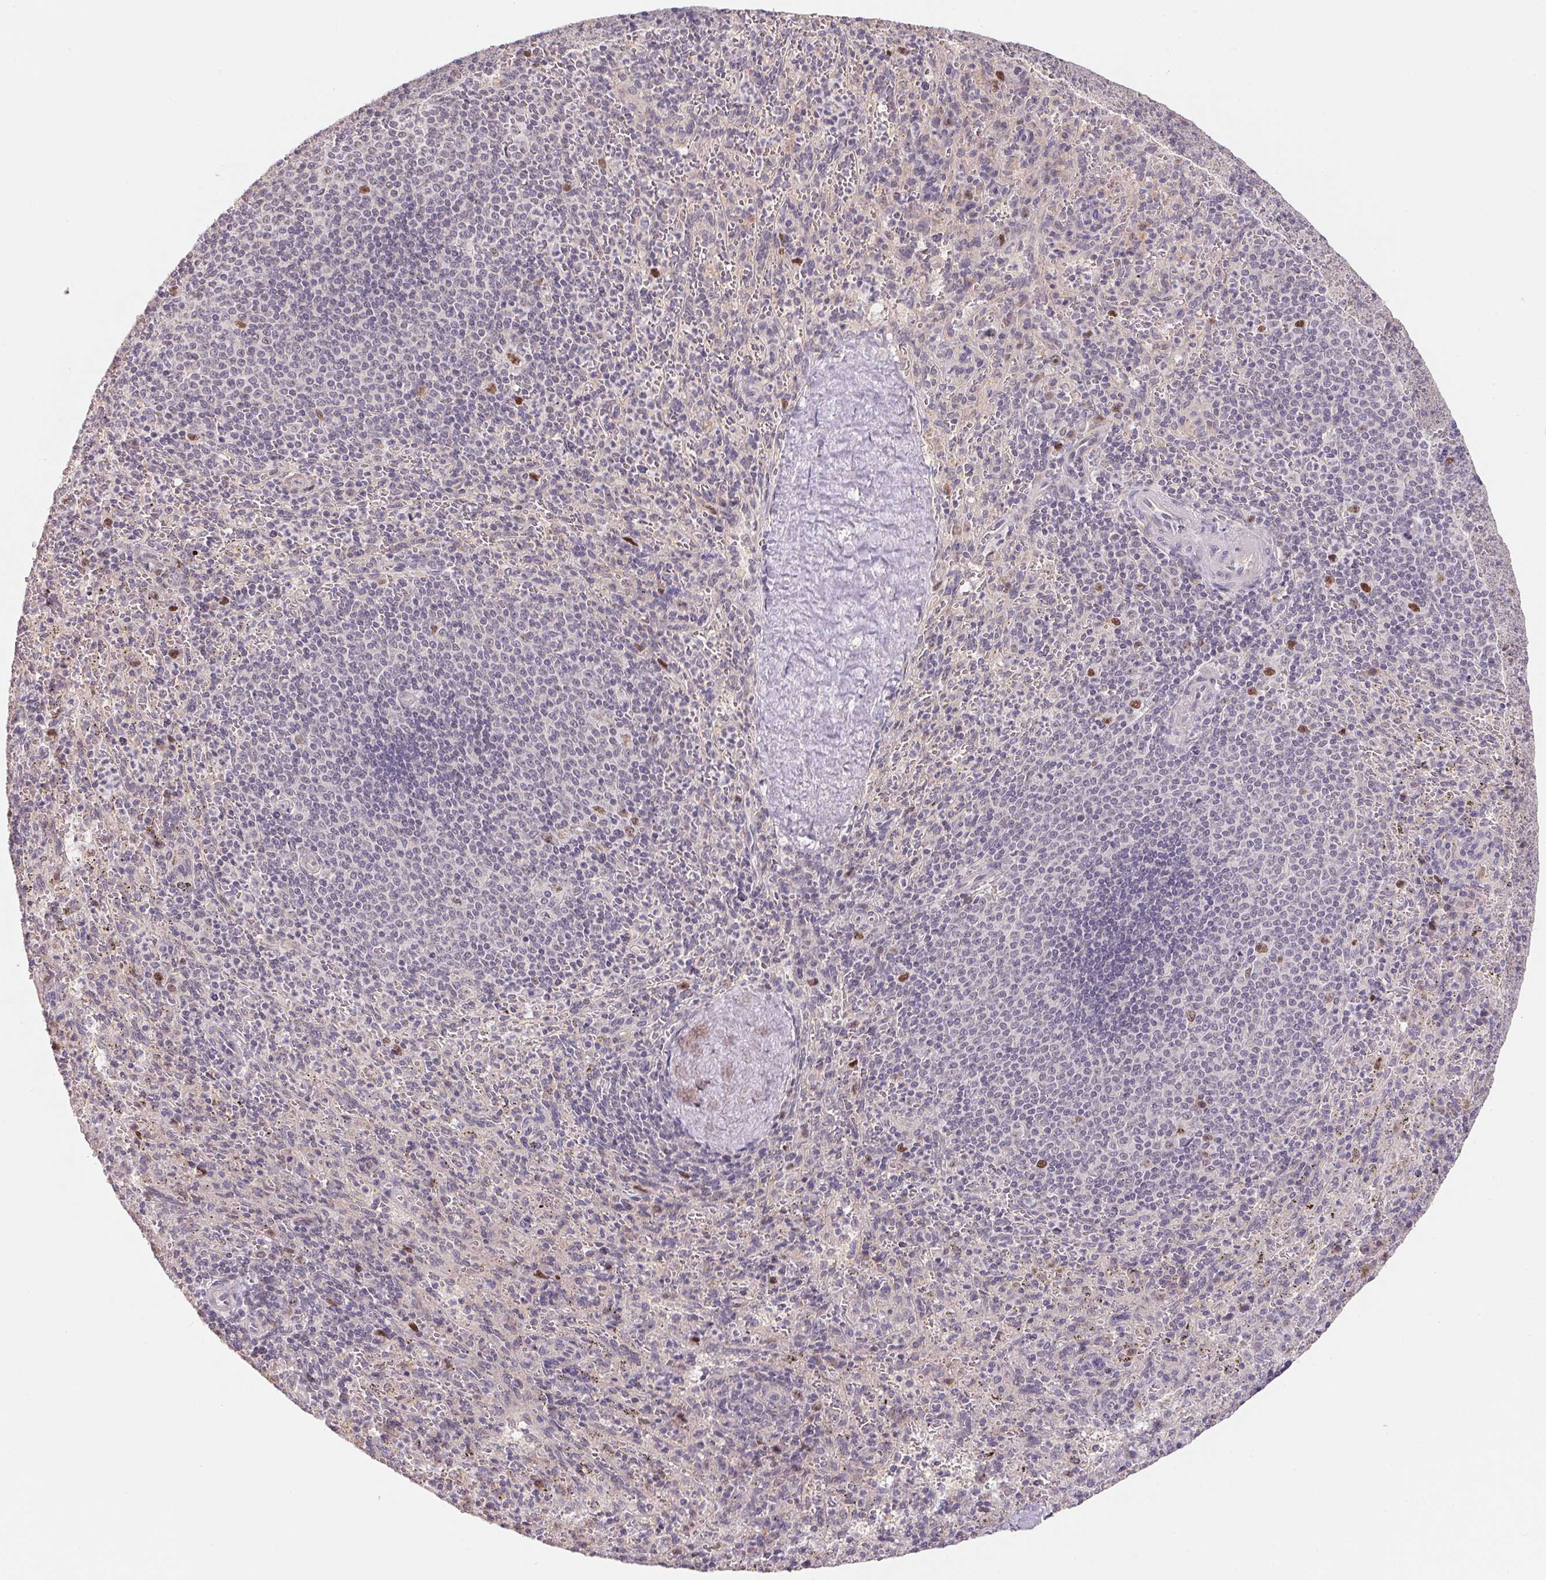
{"staining": {"intensity": "negative", "quantity": "none", "location": "none"}, "tissue": "spleen", "cell_type": "Cells in red pulp", "image_type": "normal", "snomed": [{"axis": "morphology", "description": "Normal tissue, NOS"}, {"axis": "topography", "description": "Spleen"}], "caption": "This is an IHC image of benign human spleen. There is no staining in cells in red pulp.", "gene": "KIFC1", "patient": {"sex": "male", "age": 57}}